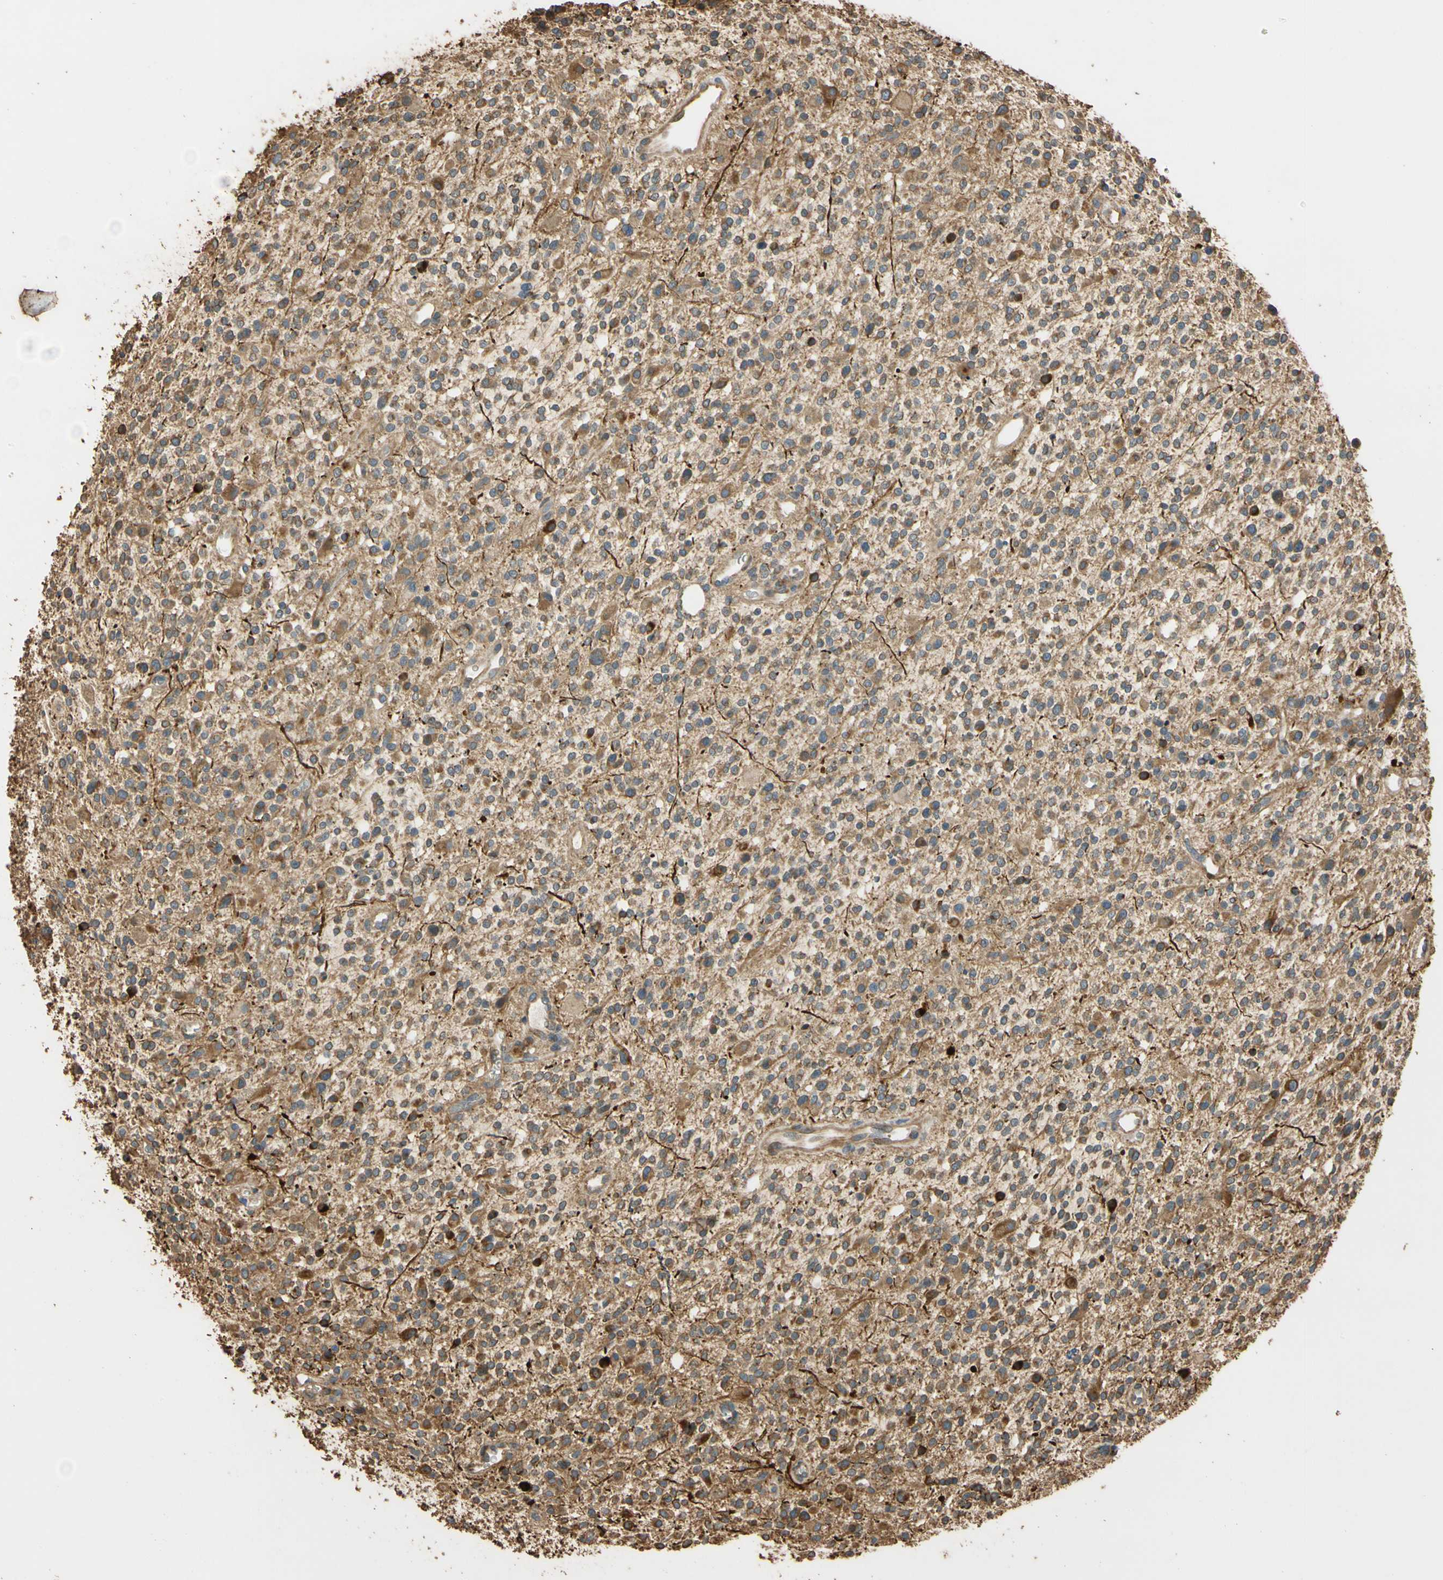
{"staining": {"intensity": "strong", "quantity": "<25%", "location": "cytoplasmic/membranous"}, "tissue": "glioma", "cell_type": "Tumor cells", "image_type": "cancer", "snomed": [{"axis": "morphology", "description": "Glioma, malignant, High grade"}, {"axis": "topography", "description": "Brain"}], "caption": "This is a photomicrograph of immunohistochemistry (IHC) staining of glioma, which shows strong expression in the cytoplasmic/membranous of tumor cells.", "gene": "MGRN1", "patient": {"sex": "male", "age": 48}}